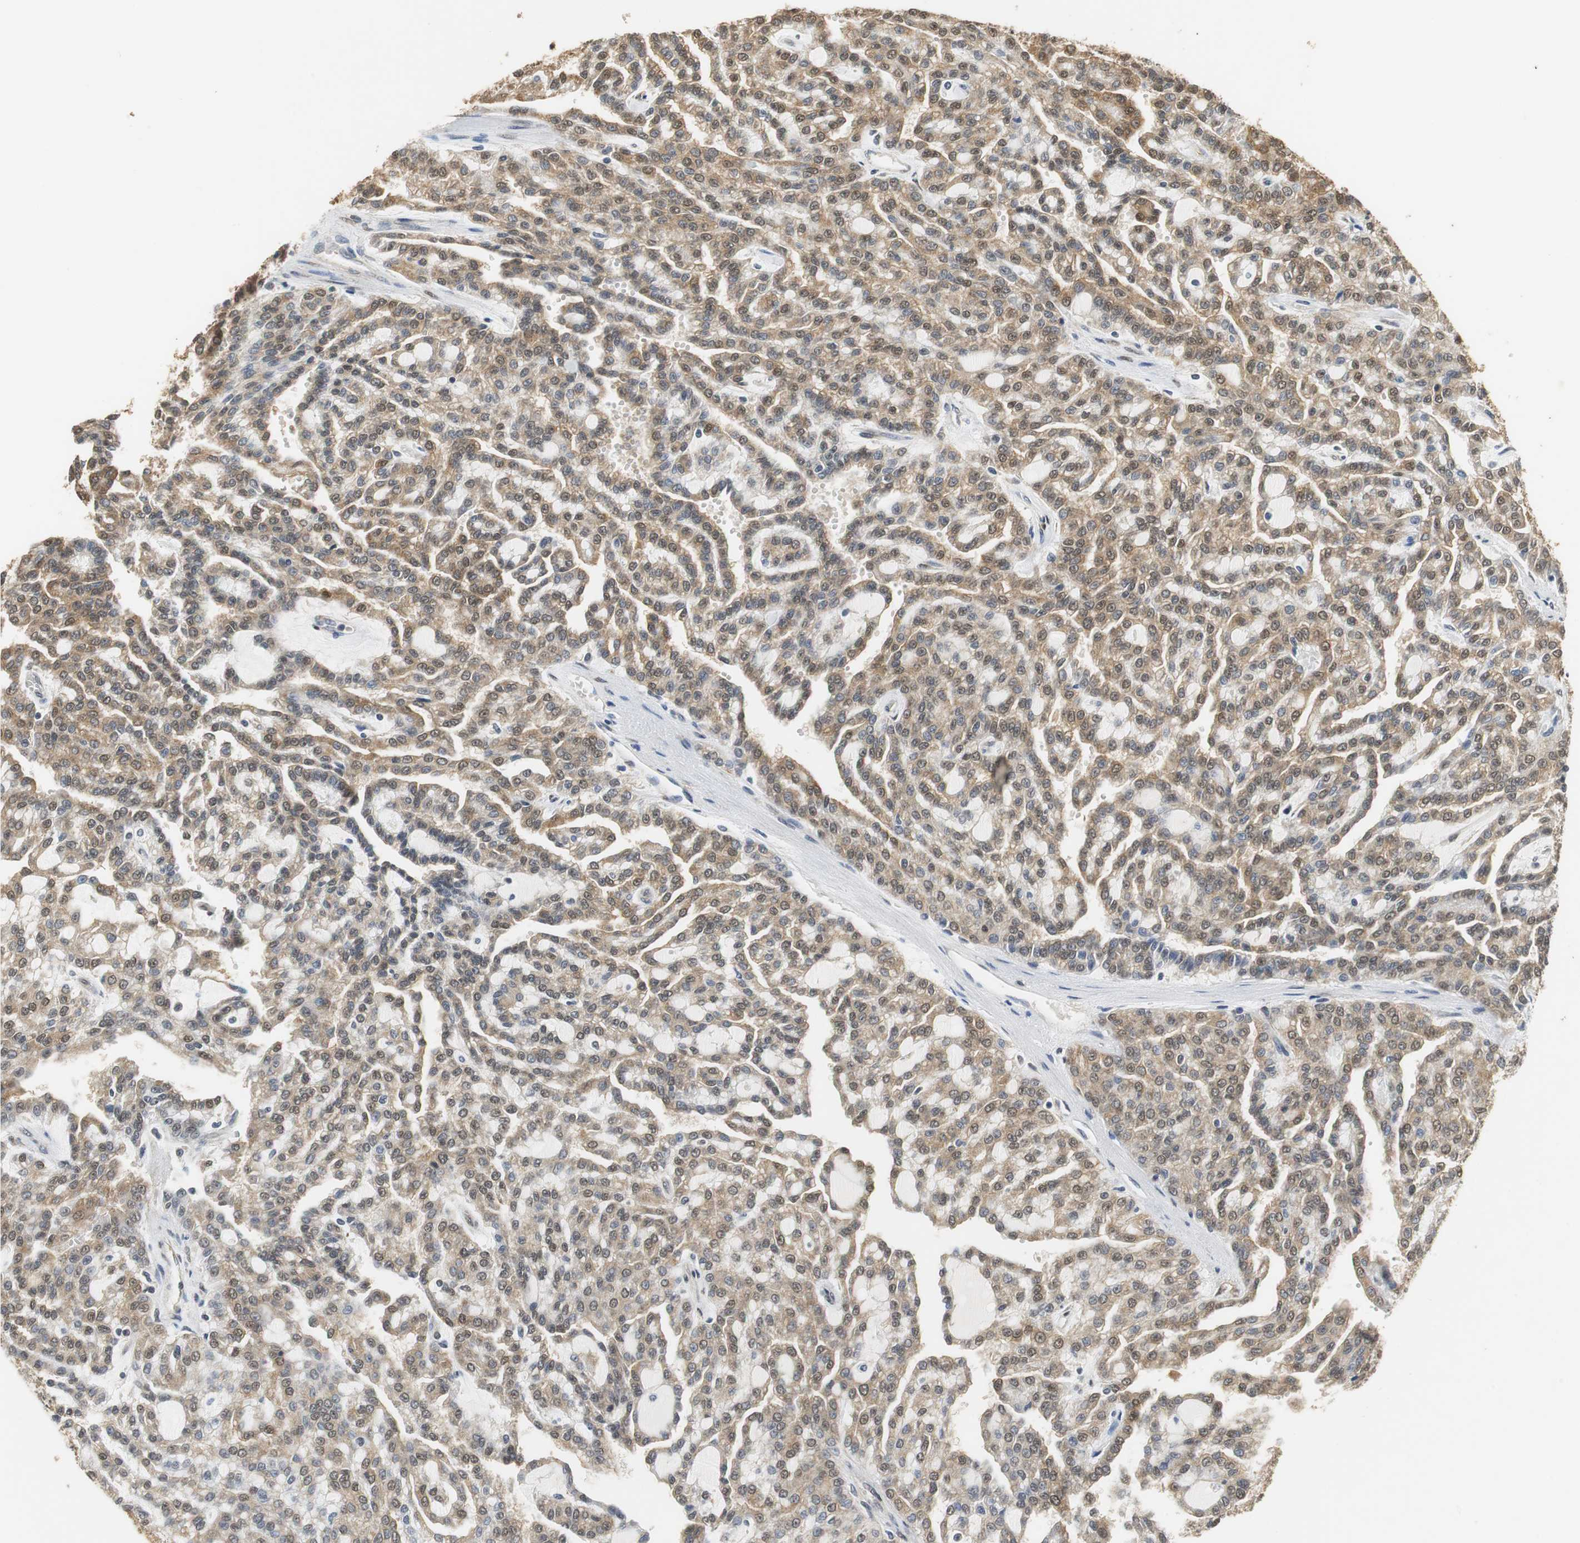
{"staining": {"intensity": "moderate", "quantity": ">75%", "location": "cytoplasmic/membranous,nuclear"}, "tissue": "renal cancer", "cell_type": "Tumor cells", "image_type": "cancer", "snomed": [{"axis": "morphology", "description": "Adenocarcinoma, NOS"}, {"axis": "topography", "description": "Kidney"}], "caption": "Tumor cells reveal medium levels of moderate cytoplasmic/membranous and nuclear staining in about >75% of cells in renal cancer. (DAB = brown stain, brightfield microscopy at high magnification).", "gene": "UBQLN2", "patient": {"sex": "male", "age": 63}}